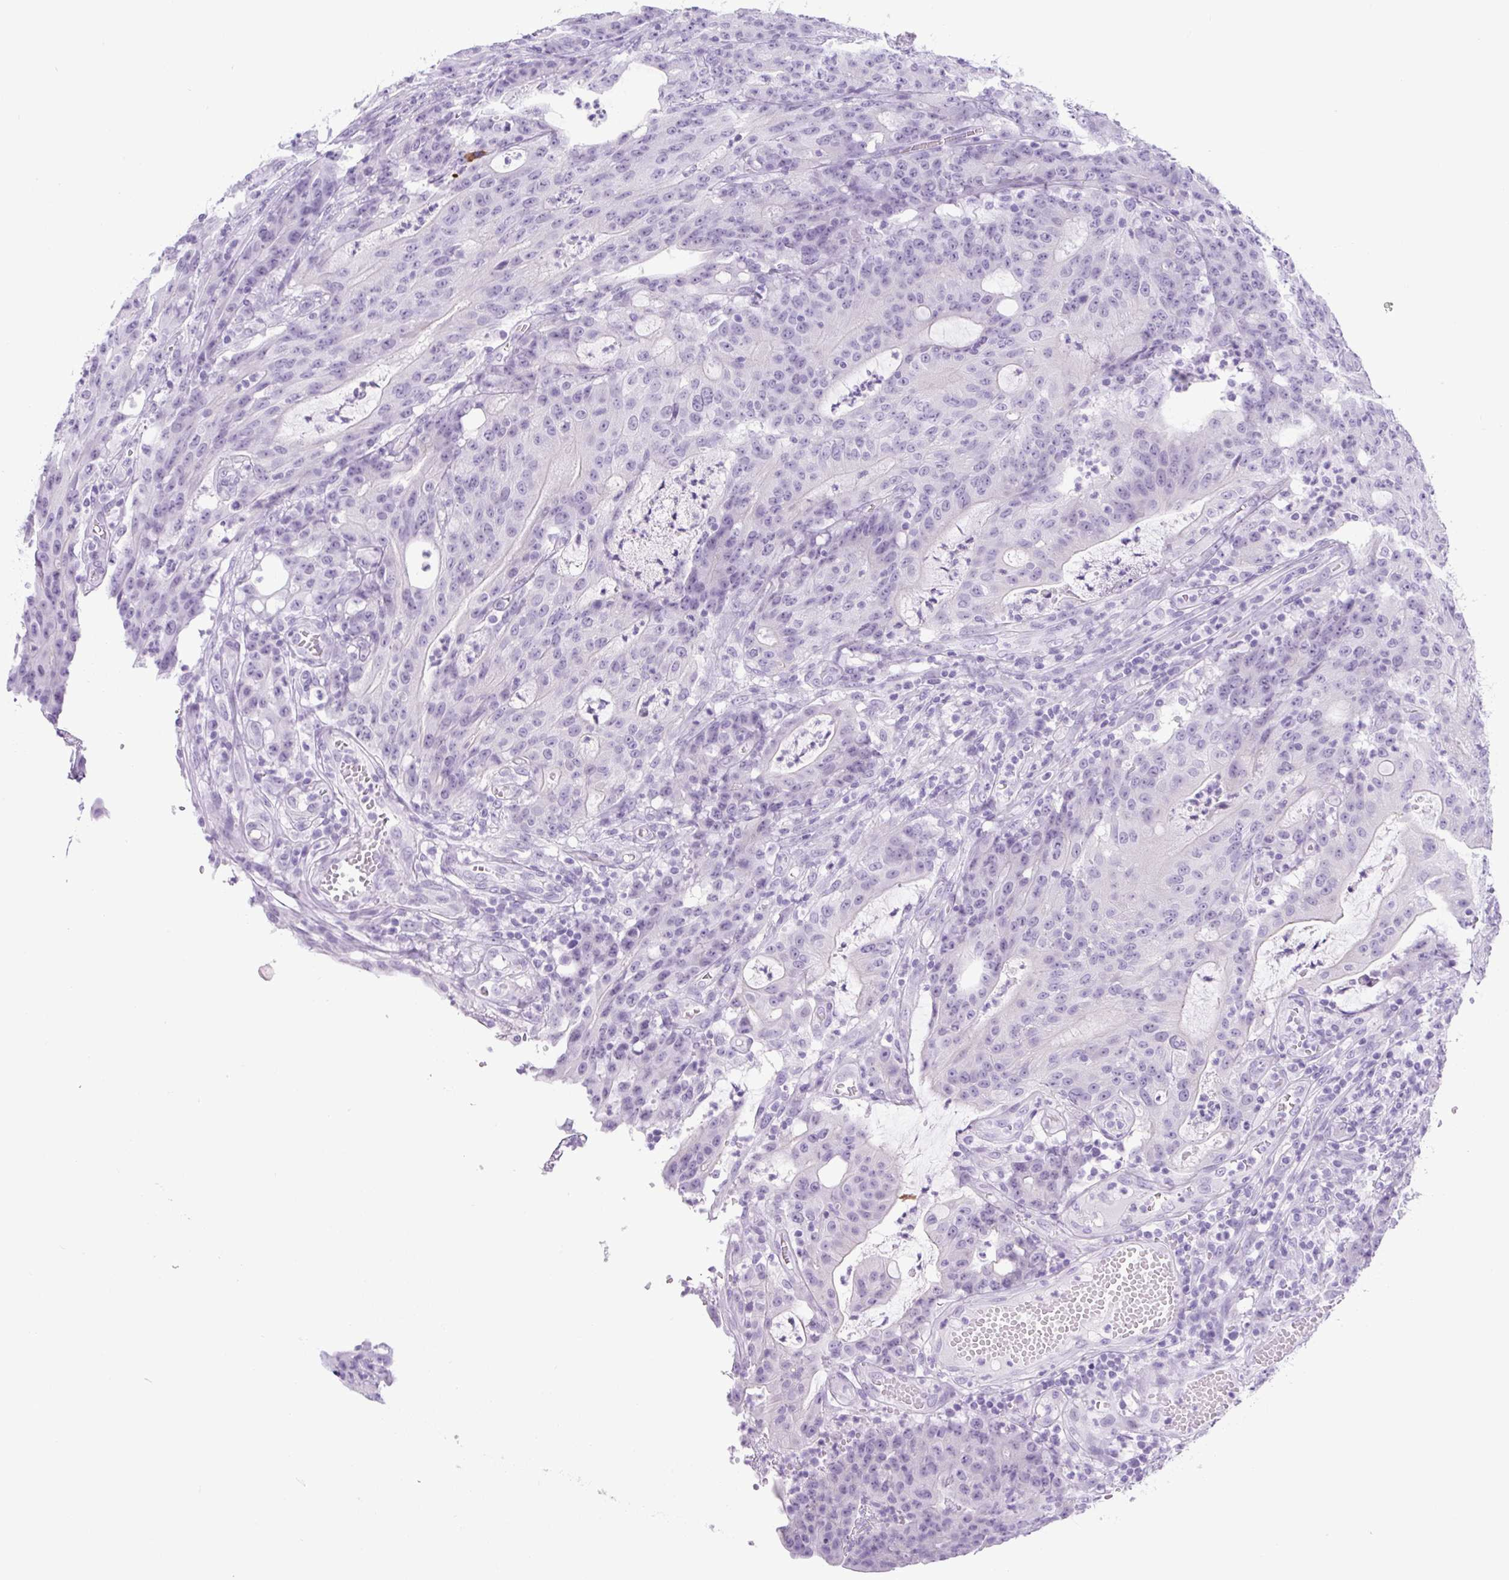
{"staining": {"intensity": "negative", "quantity": "none", "location": "none"}, "tissue": "colorectal cancer", "cell_type": "Tumor cells", "image_type": "cancer", "snomed": [{"axis": "morphology", "description": "Adenocarcinoma, NOS"}, {"axis": "topography", "description": "Colon"}], "caption": "Adenocarcinoma (colorectal) was stained to show a protein in brown. There is no significant expression in tumor cells.", "gene": "ADAMTS19", "patient": {"sex": "male", "age": 83}}